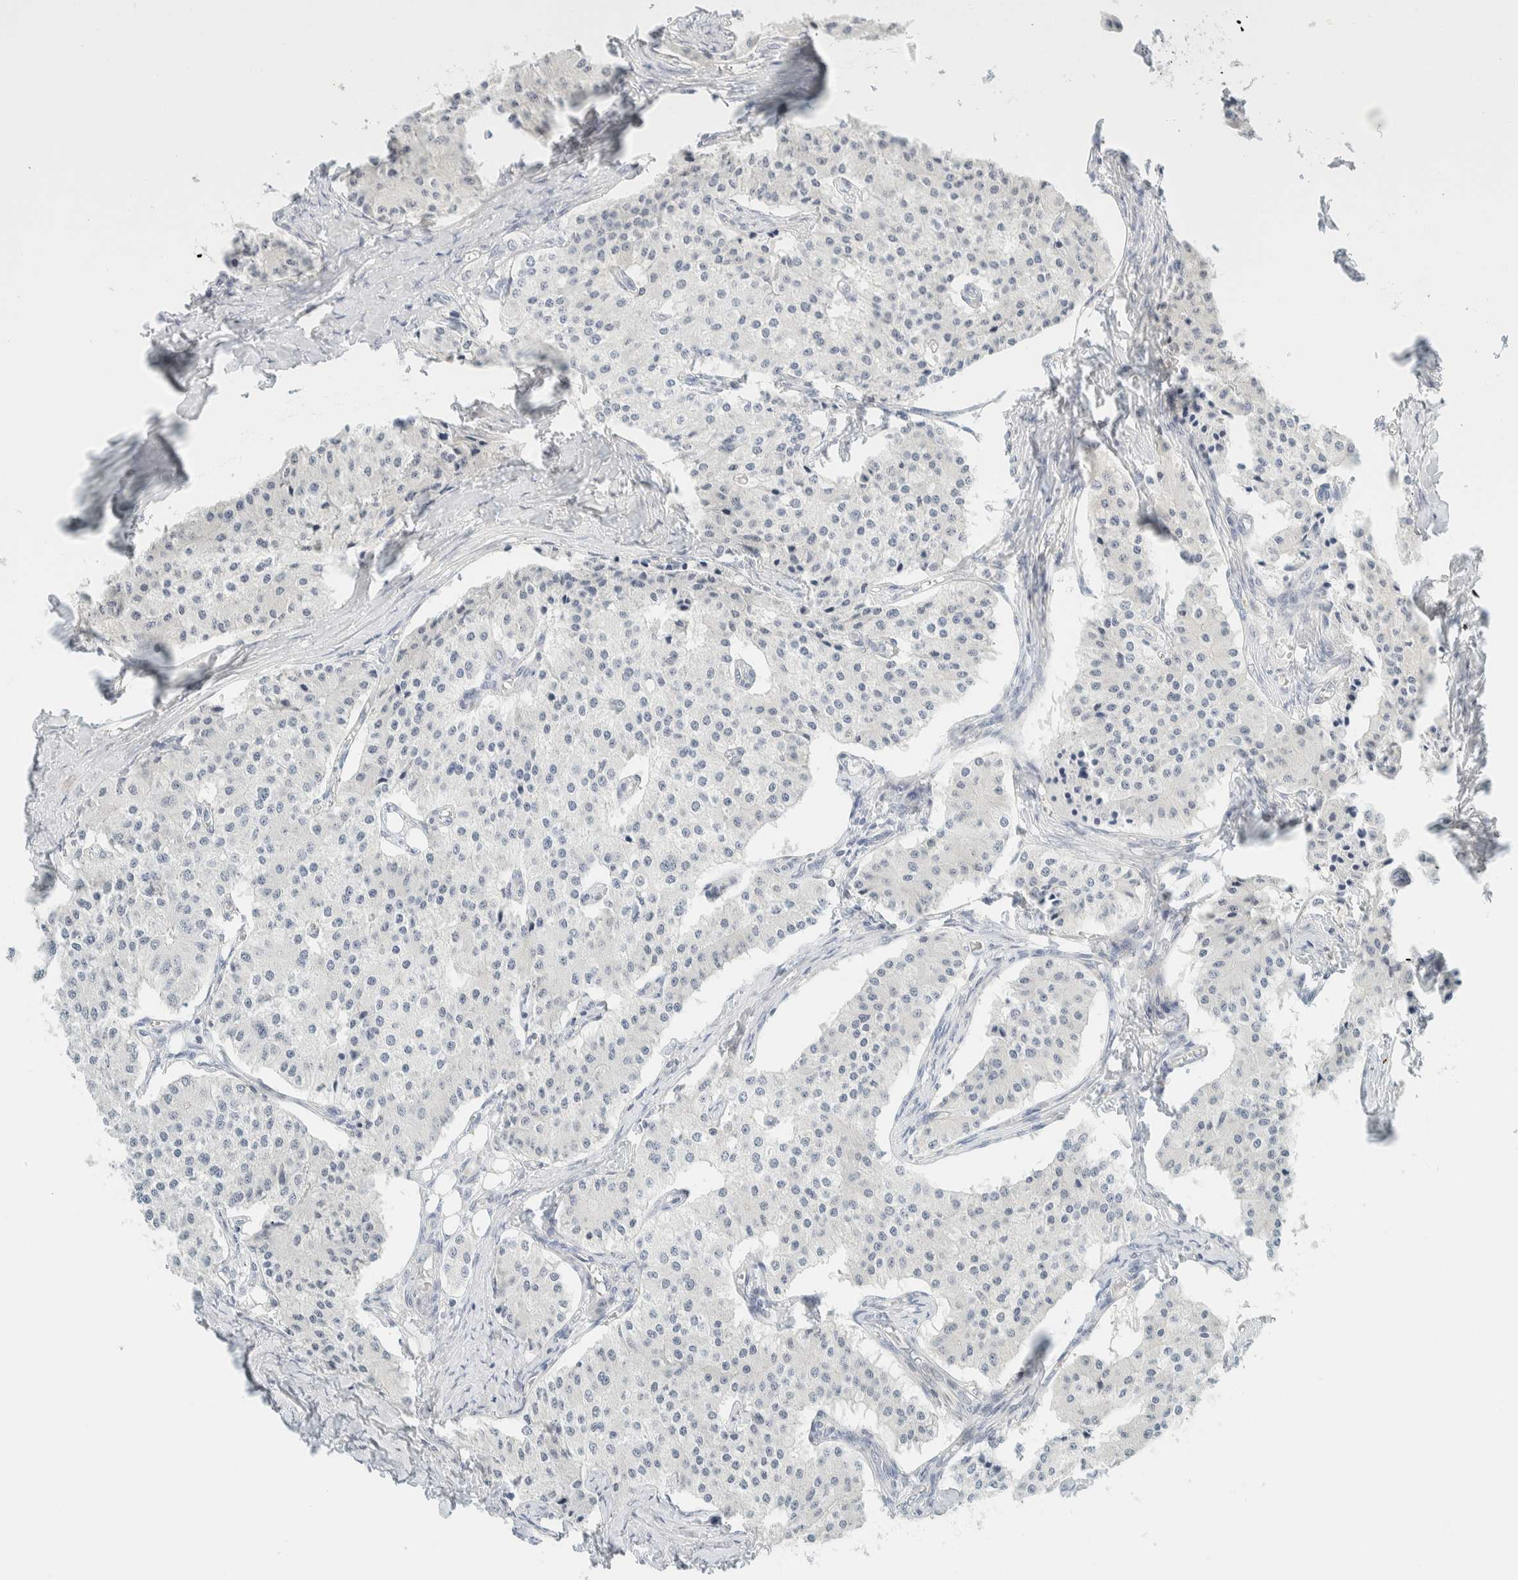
{"staining": {"intensity": "negative", "quantity": "none", "location": "none"}, "tissue": "carcinoid", "cell_type": "Tumor cells", "image_type": "cancer", "snomed": [{"axis": "morphology", "description": "Carcinoid, malignant, NOS"}, {"axis": "topography", "description": "Colon"}], "caption": "There is no significant expression in tumor cells of carcinoid.", "gene": "NDE1", "patient": {"sex": "female", "age": 52}}